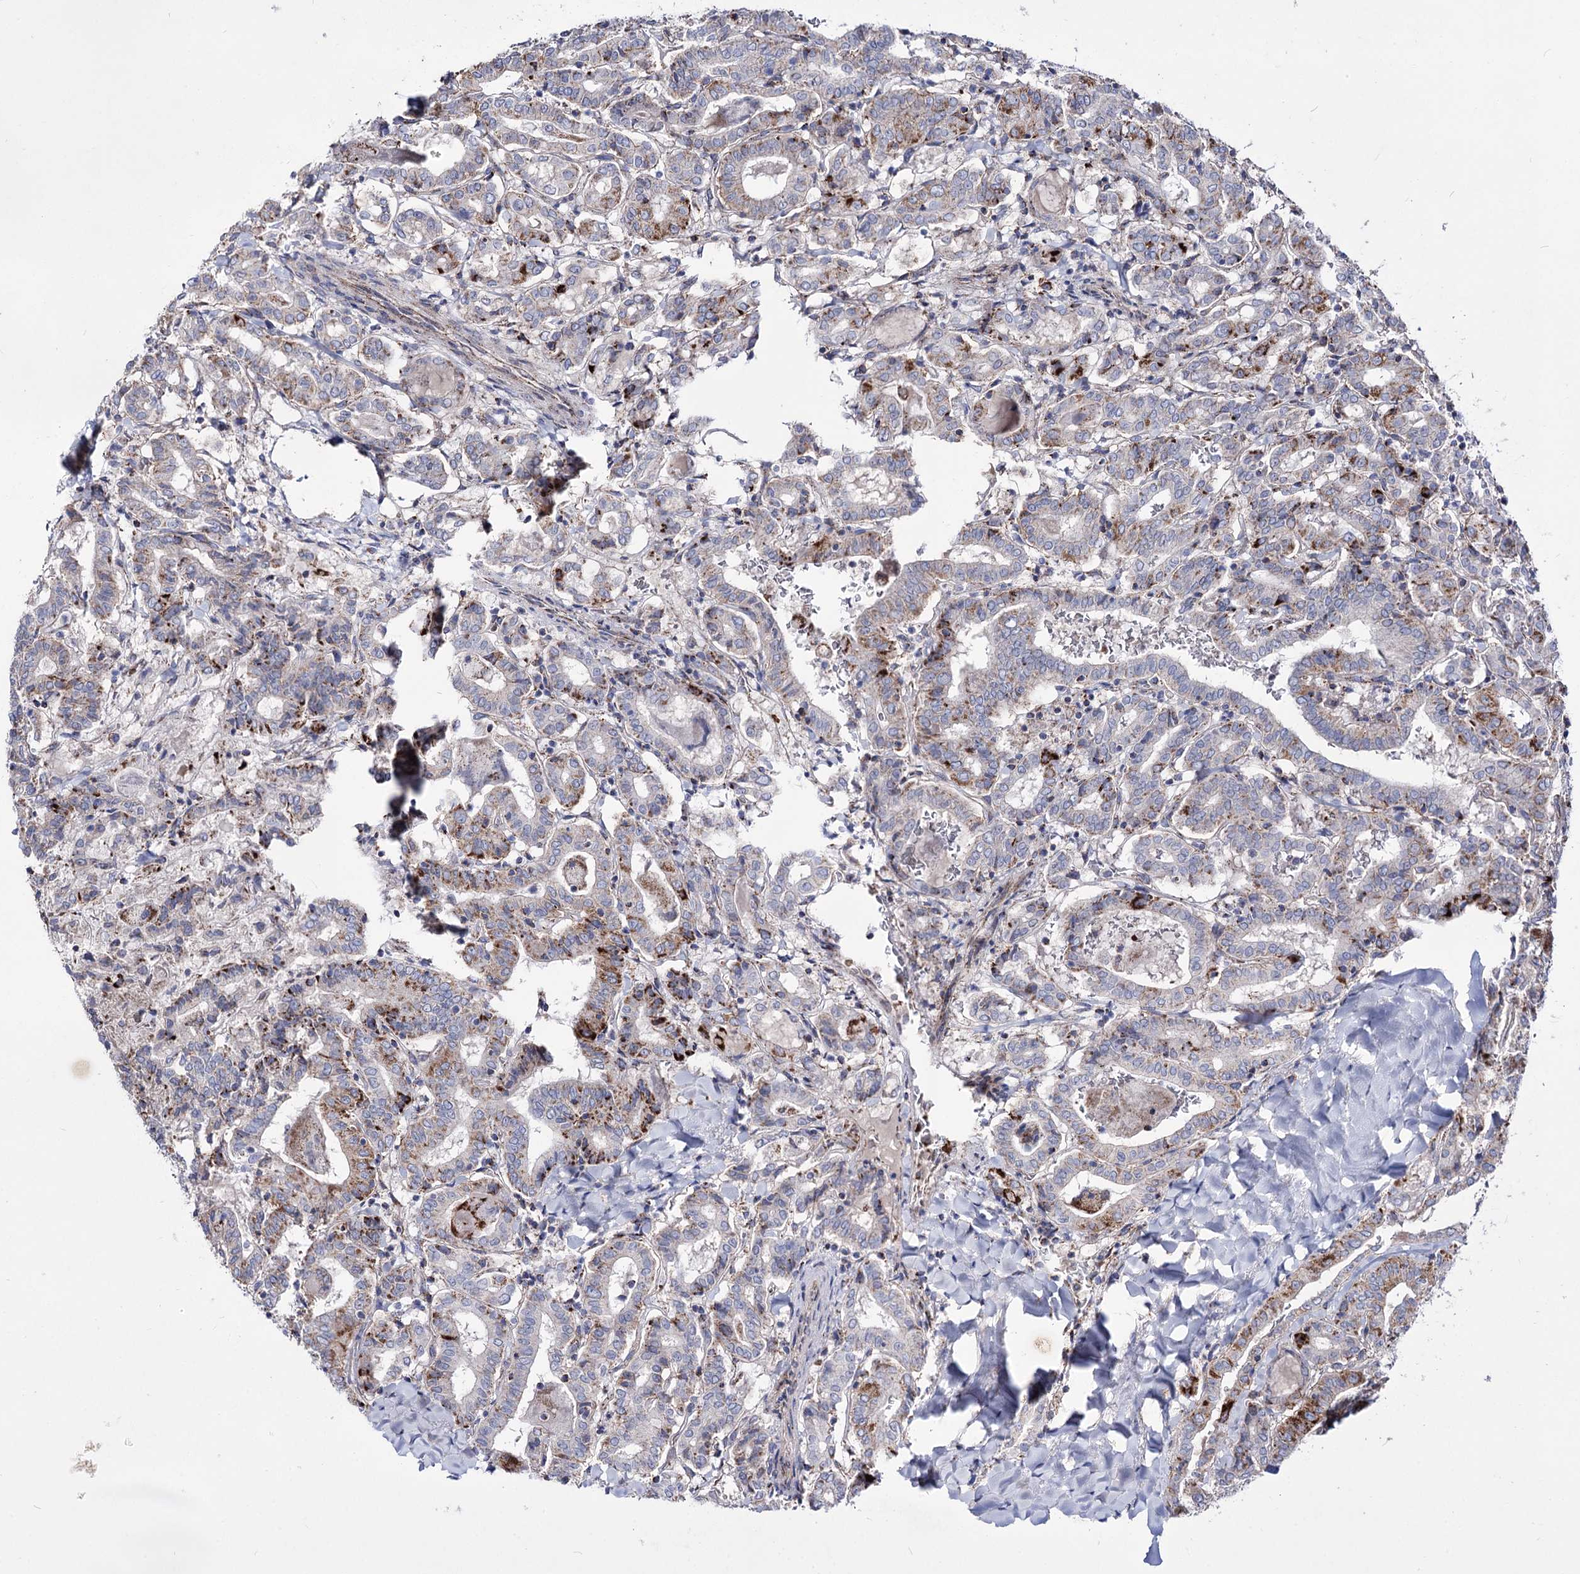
{"staining": {"intensity": "strong", "quantity": "<25%", "location": "cytoplasmic/membranous"}, "tissue": "thyroid cancer", "cell_type": "Tumor cells", "image_type": "cancer", "snomed": [{"axis": "morphology", "description": "Papillary adenocarcinoma, NOS"}, {"axis": "topography", "description": "Thyroid gland"}], "caption": "Thyroid cancer (papillary adenocarcinoma) stained with immunohistochemistry (IHC) demonstrates strong cytoplasmic/membranous positivity in approximately <25% of tumor cells.", "gene": "OSBPL5", "patient": {"sex": "female", "age": 72}}